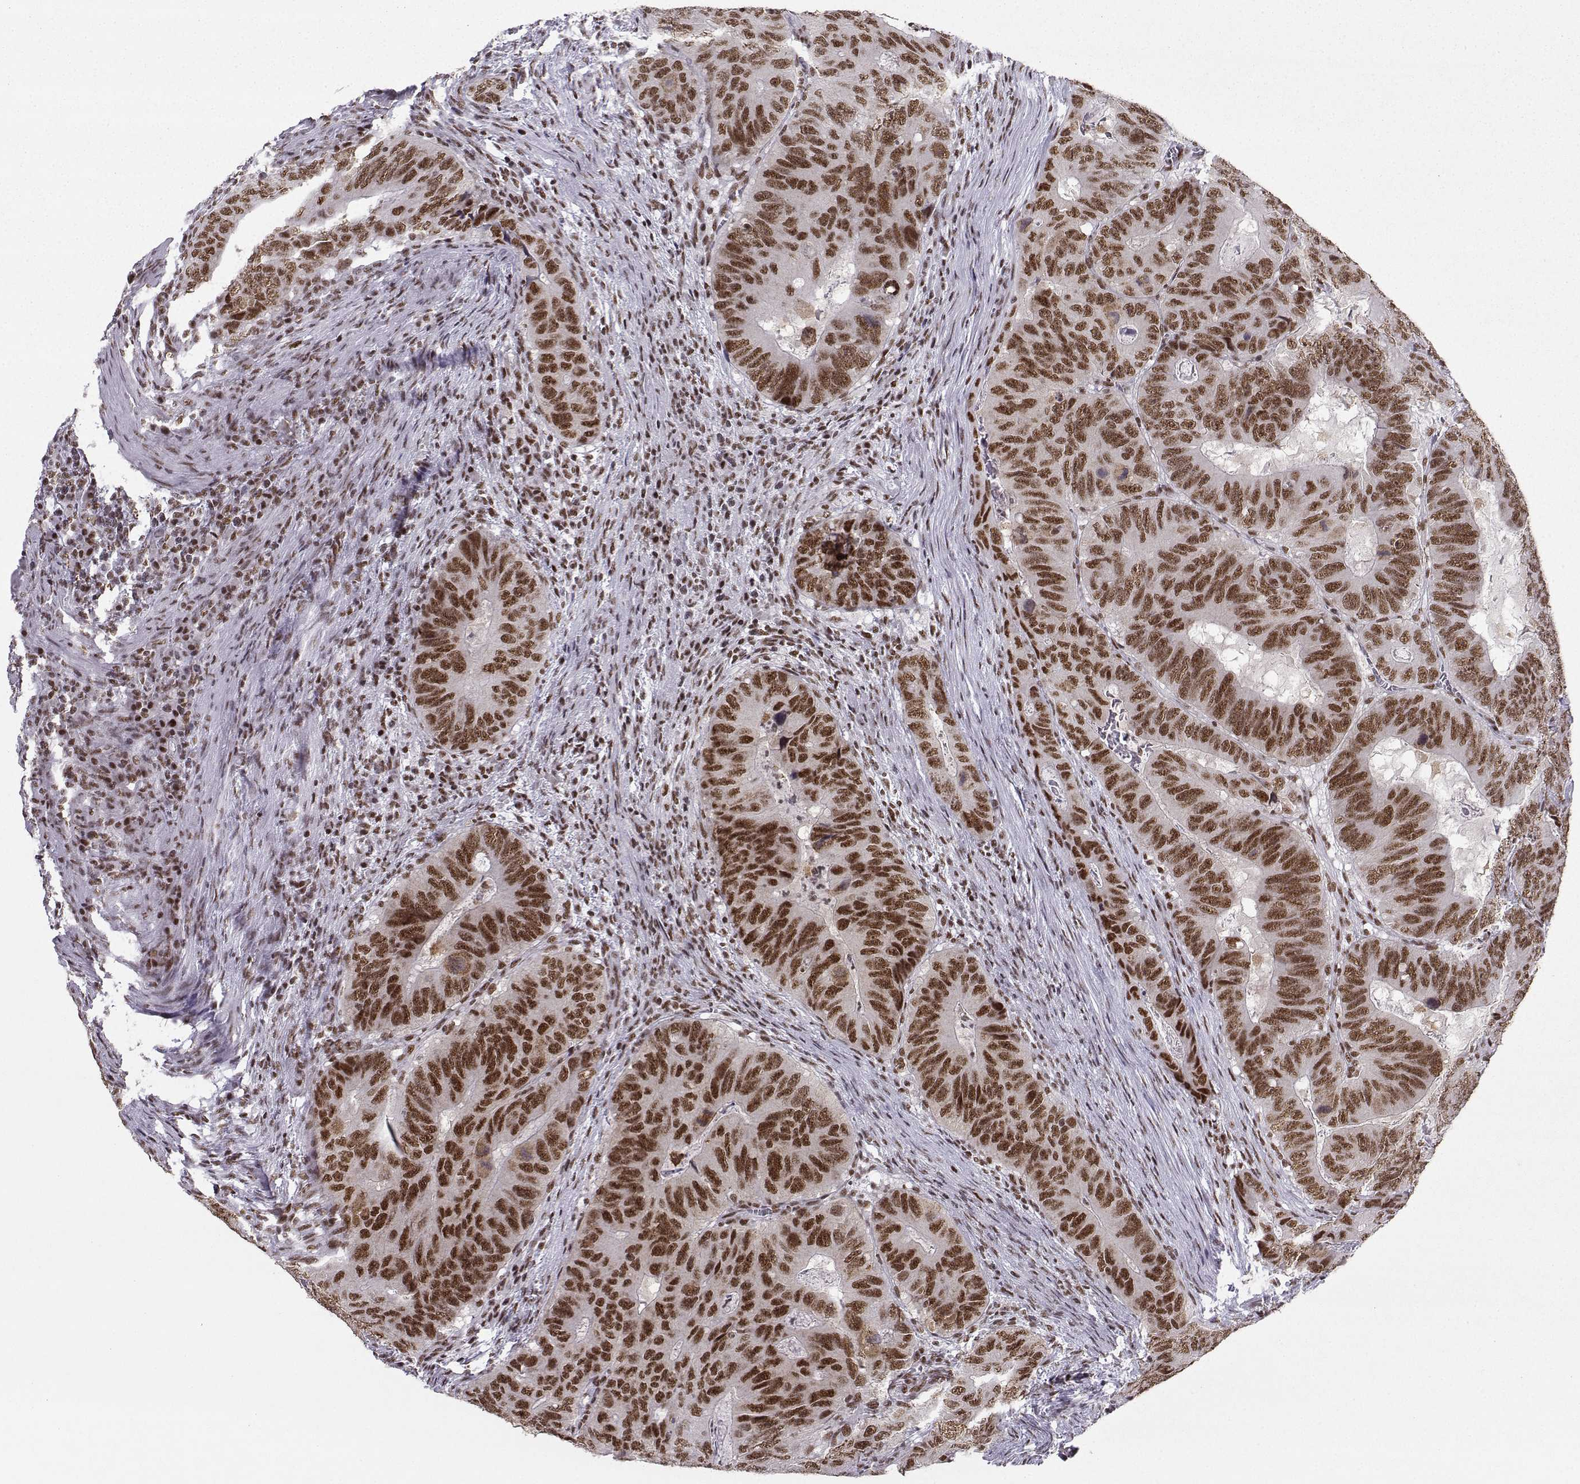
{"staining": {"intensity": "strong", "quantity": "25%-75%", "location": "nuclear"}, "tissue": "colorectal cancer", "cell_type": "Tumor cells", "image_type": "cancer", "snomed": [{"axis": "morphology", "description": "Adenocarcinoma, NOS"}, {"axis": "topography", "description": "Colon"}], "caption": "Immunohistochemistry image of neoplastic tissue: human colorectal cancer (adenocarcinoma) stained using IHC displays high levels of strong protein expression localized specifically in the nuclear of tumor cells, appearing as a nuclear brown color.", "gene": "SNRPB2", "patient": {"sex": "male", "age": 79}}